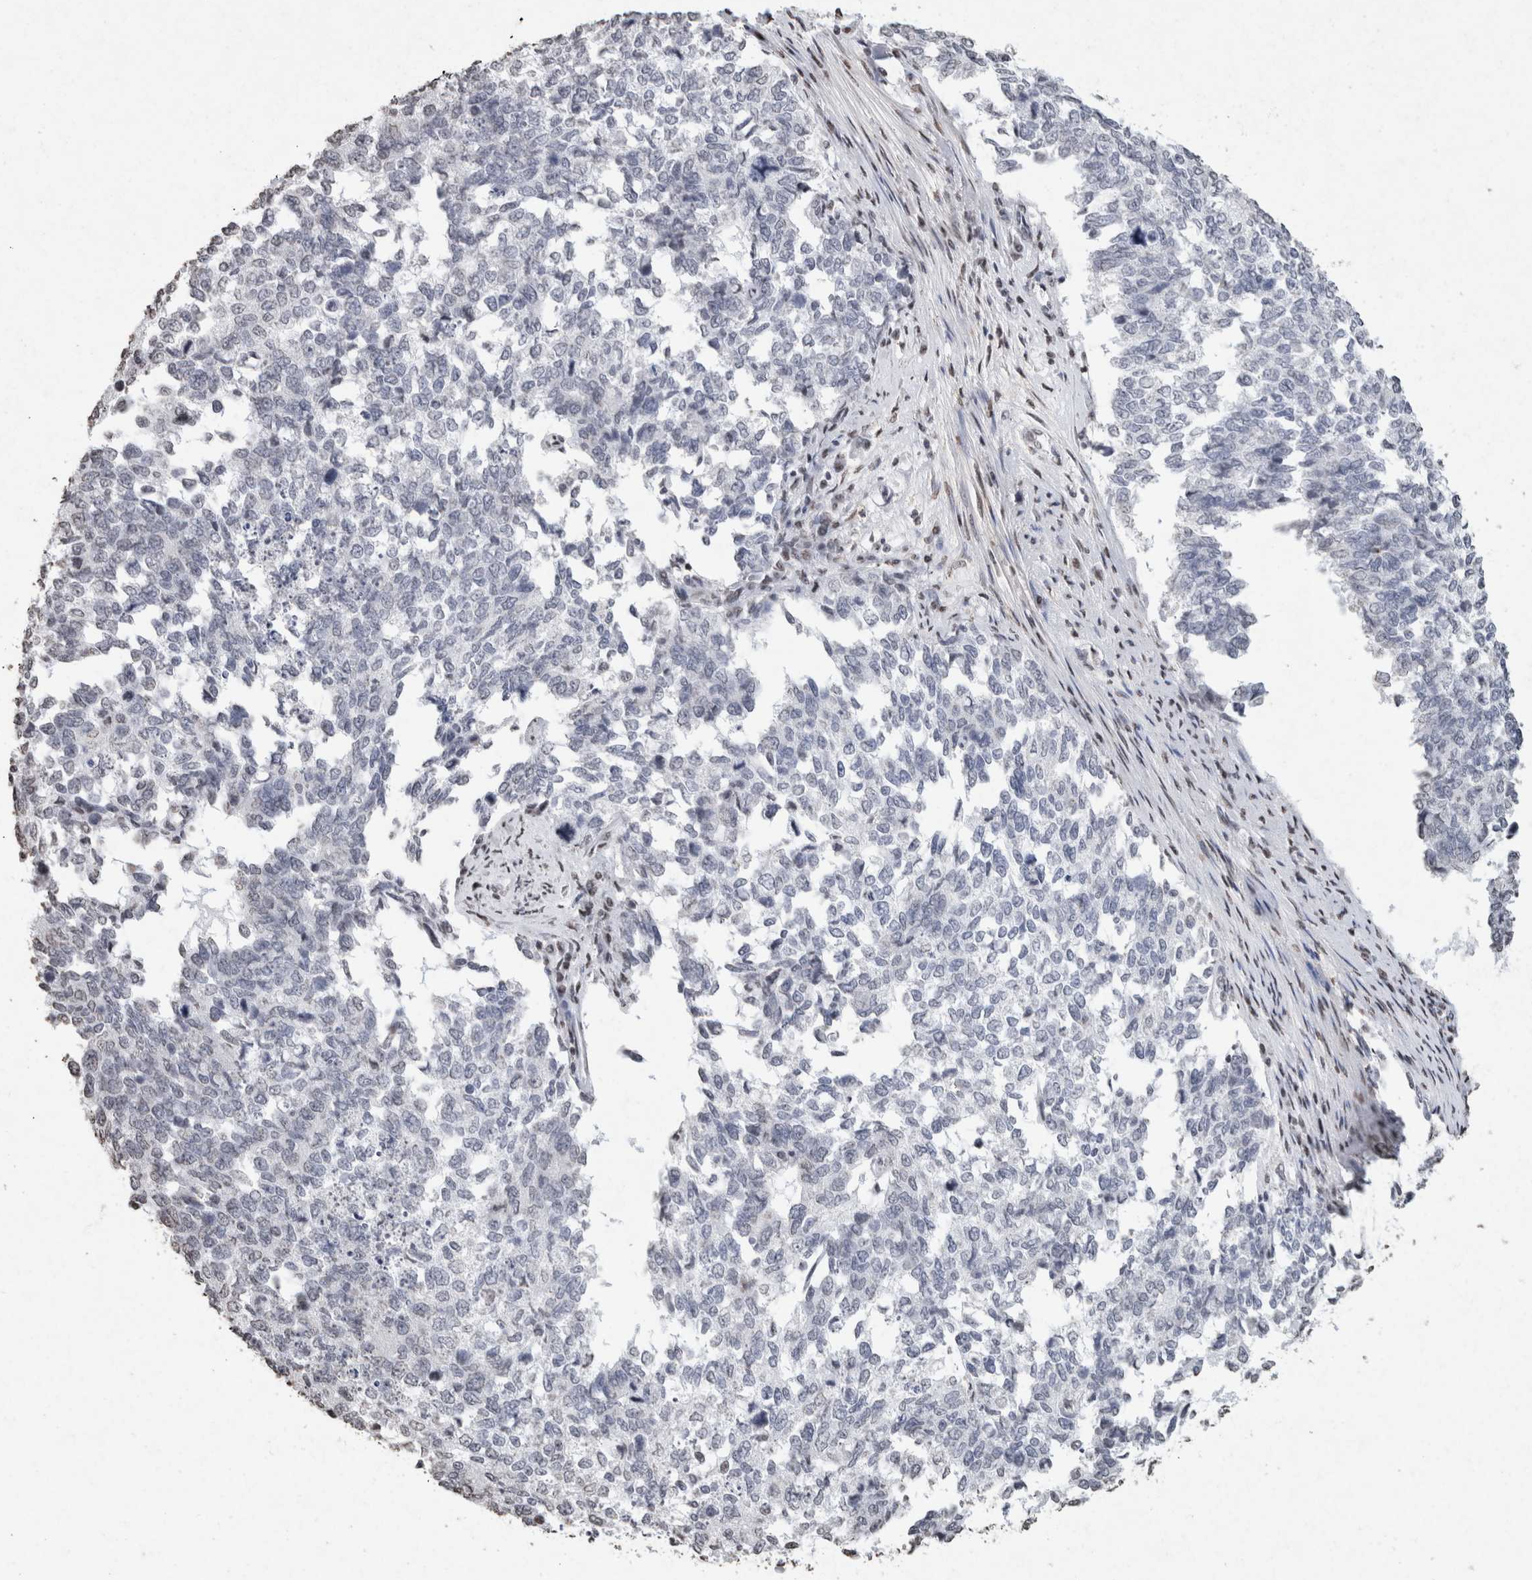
{"staining": {"intensity": "negative", "quantity": "none", "location": "none"}, "tissue": "cervical cancer", "cell_type": "Tumor cells", "image_type": "cancer", "snomed": [{"axis": "morphology", "description": "Squamous cell carcinoma, NOS"}, {"axis": "topography", "description": "Cervix"}], "caption": "The photomicrograph shows no significant expression in tumor cells of cervical squamous cell carcinoma.", "gene": "CNTN1", "patient": {"sex": "female", "age": 63}}